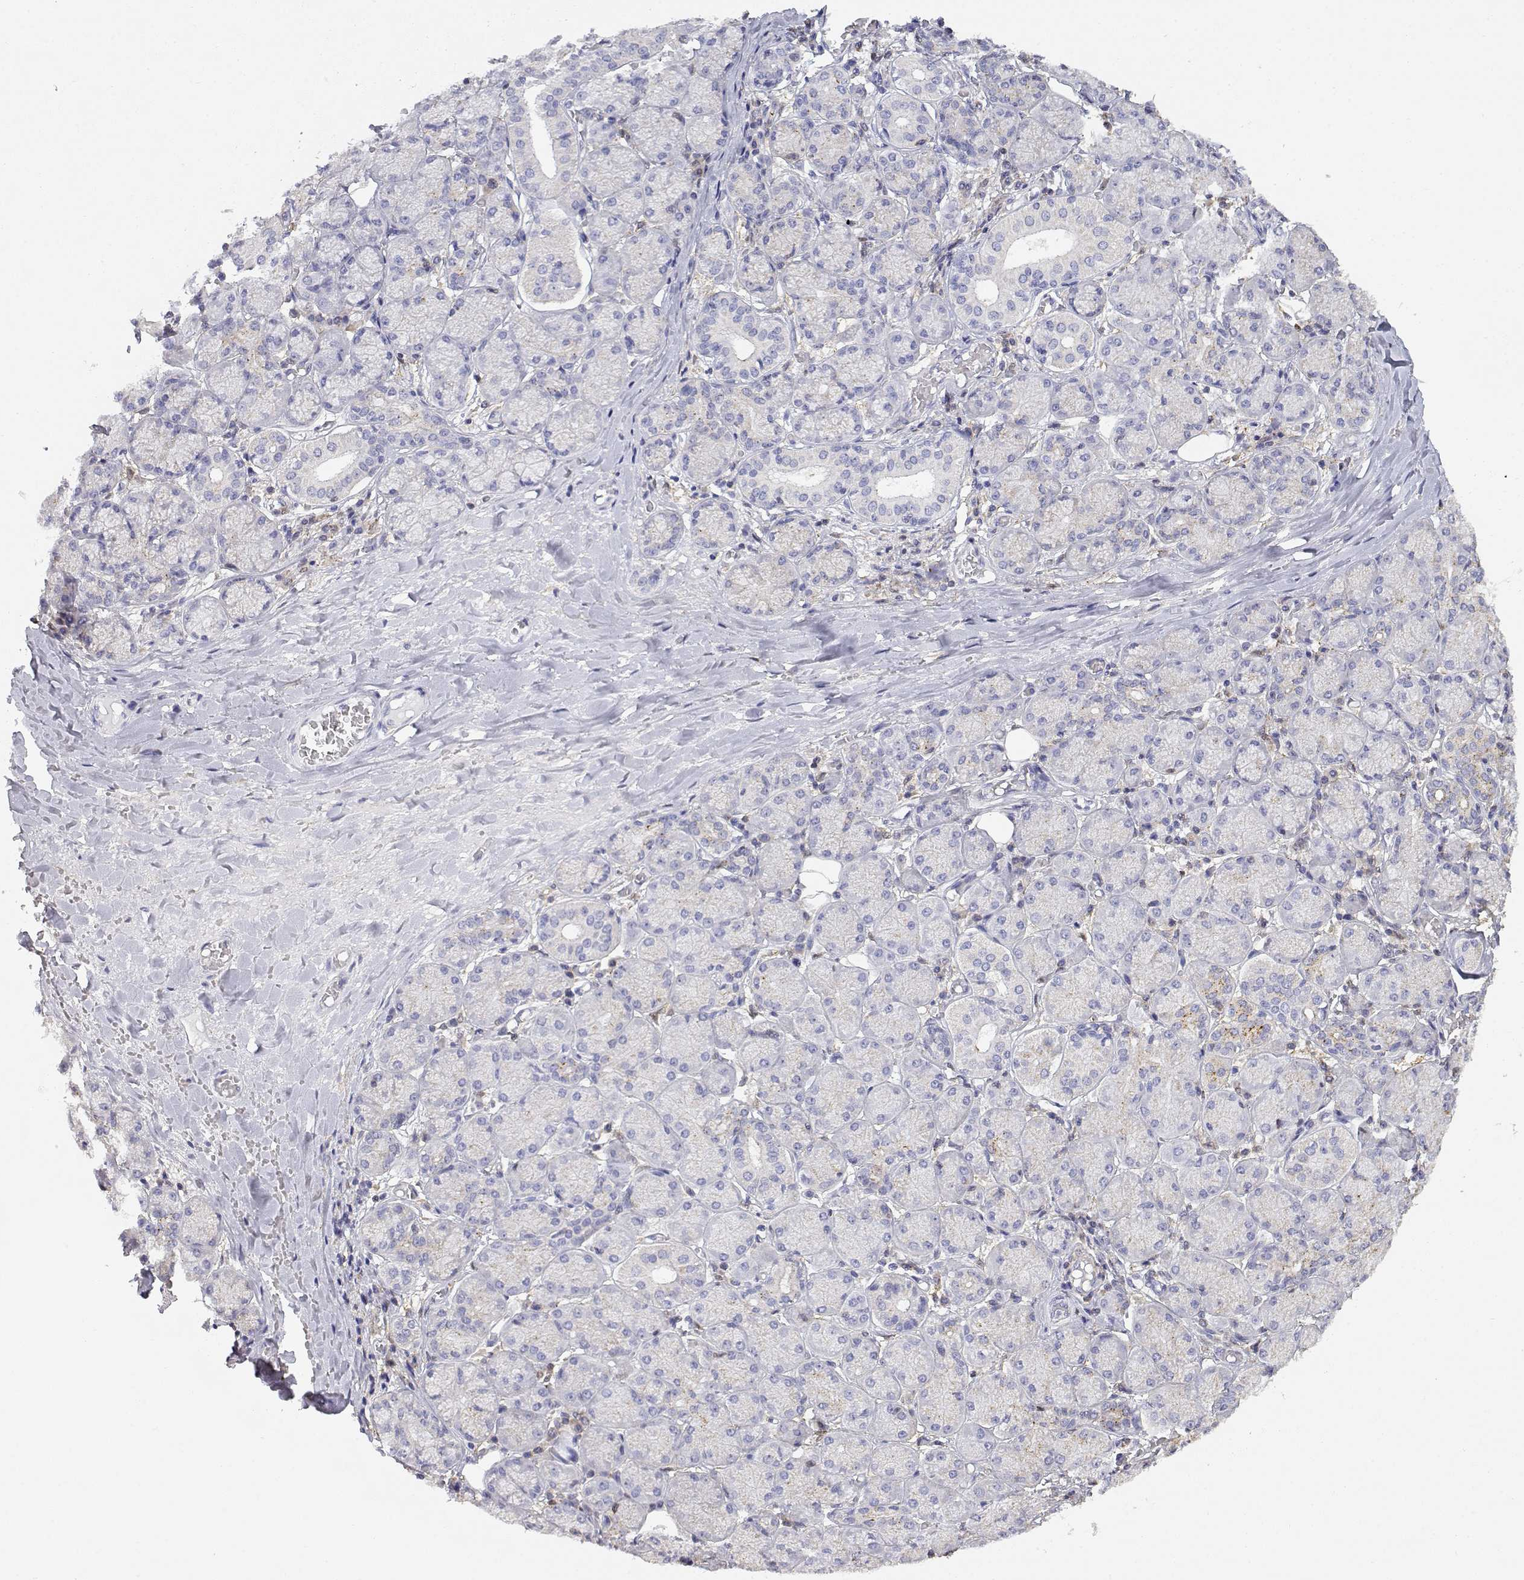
{"staining": {"intensity": "negative", "quantity": "none", "location": "none"}, "tissue": "salivary gland", "cell_type": "Glandular cells", "image_type": "normal", "snomed": [{"axis": "morphology", "description": "Normal tissue, NOS"}, {"axis": "topography", "description": "Salivary gland"}, {"axis": "topography", "description": "Peripheral nerve tissue"}], "caption": "A histopathology image of salivary gland stained for a protein exhibits no brown staining in glandular cells. (DAB IHC, high magnification).", "gene": "ADA", "patient": {"sex": "female", "age": 24}}